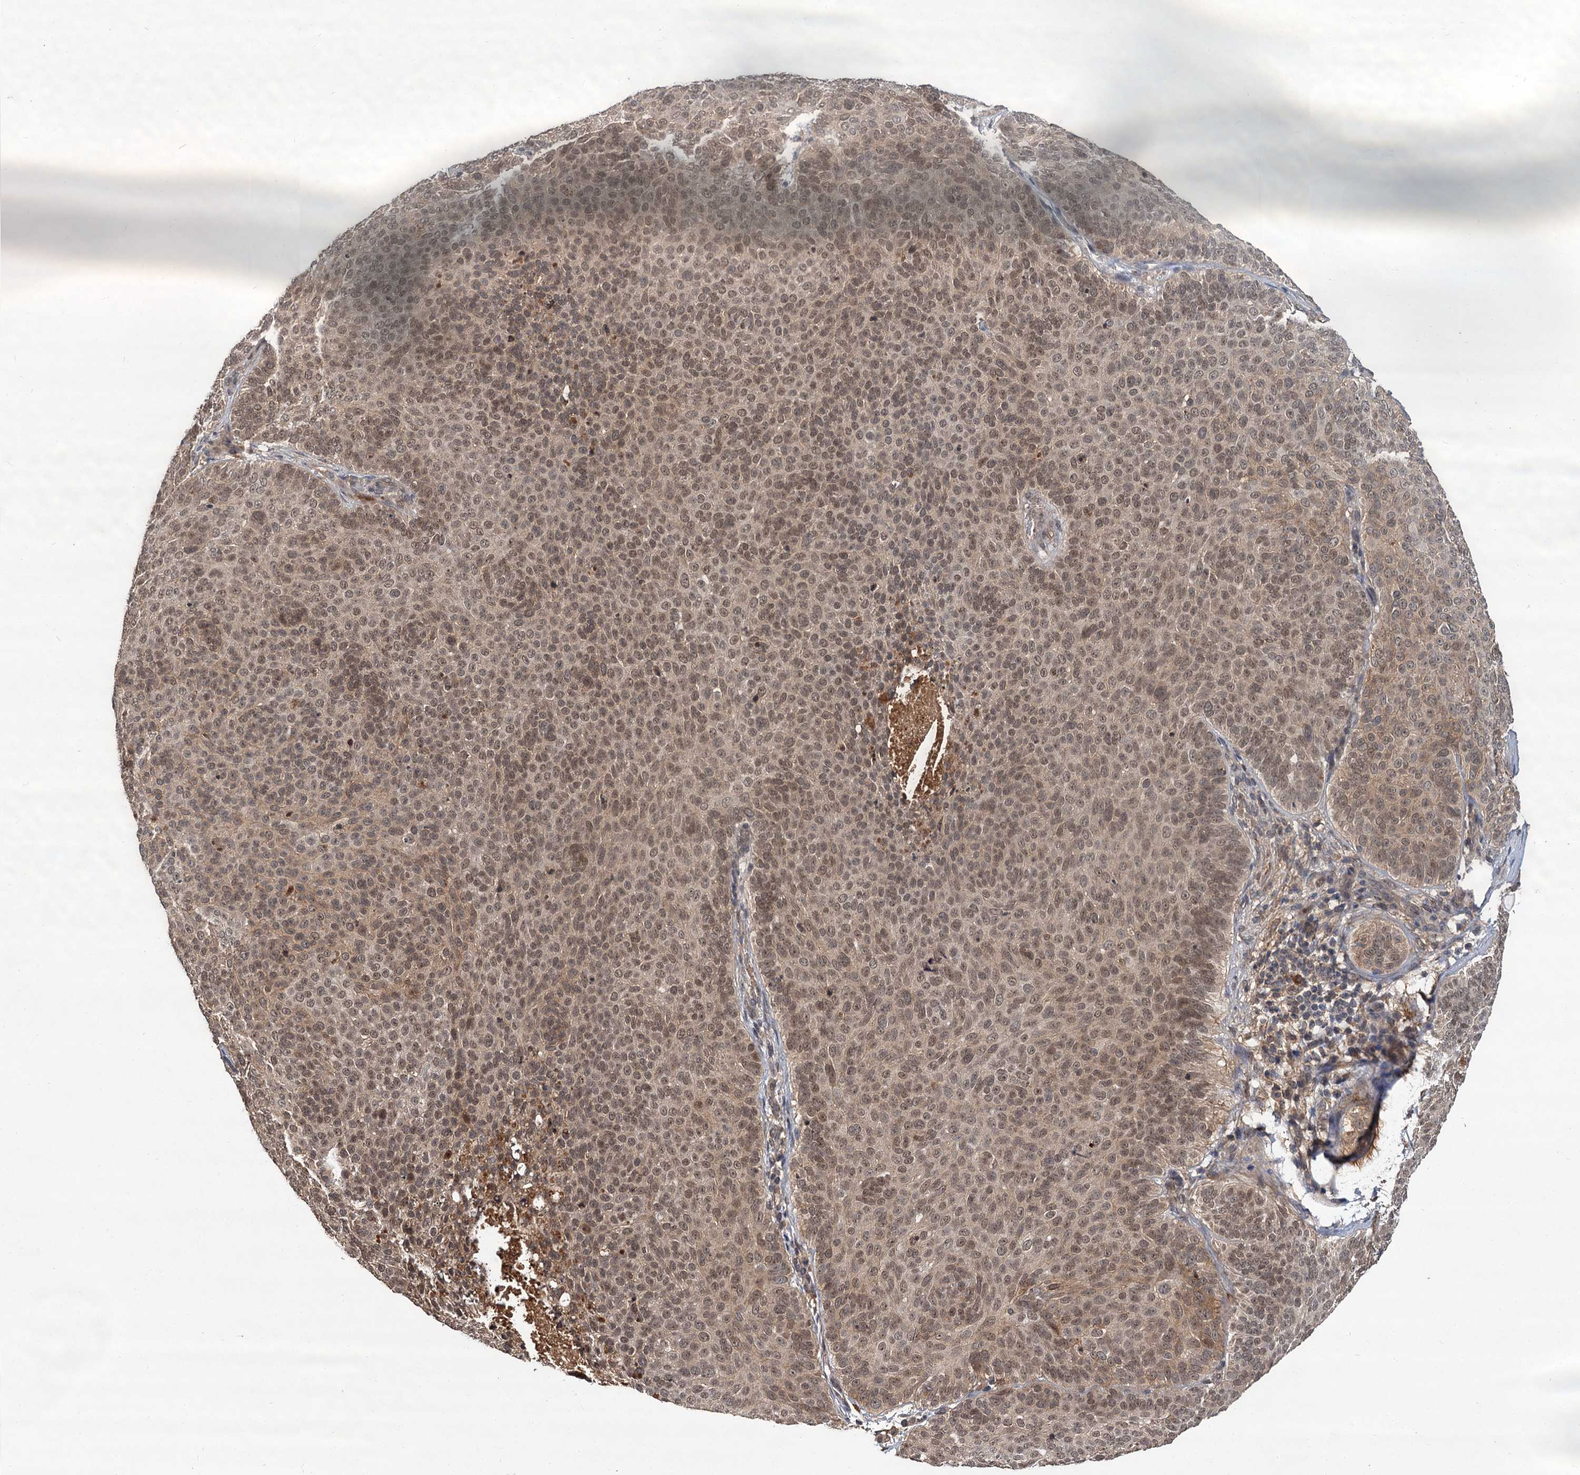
{"staining": {"intensity": "weak", "quantity": ">75%", "location": "cytoplasmic/membranous,nuclear"}, "tissue": "skin cancer", "cell_type": "Tumor cells", "image_type": "cancer", "snomed": [{"axis": "morphology", "description": "Basal cell carcinoma"}, {"axis": "topography", "description": "Skin"}], "caption": "Protein expression analysis of skin basal cell carcinoma exhibits weak cytoplasmic/membranous and nuclear positivity in approximately >75% of tumor cells. (Stains: DAB in brown, nuclei in blue, Microscopy: brightfield microscopy at high magnification).", "gene": "MBD6", "patient": {"sex": "male", "age": 85}}